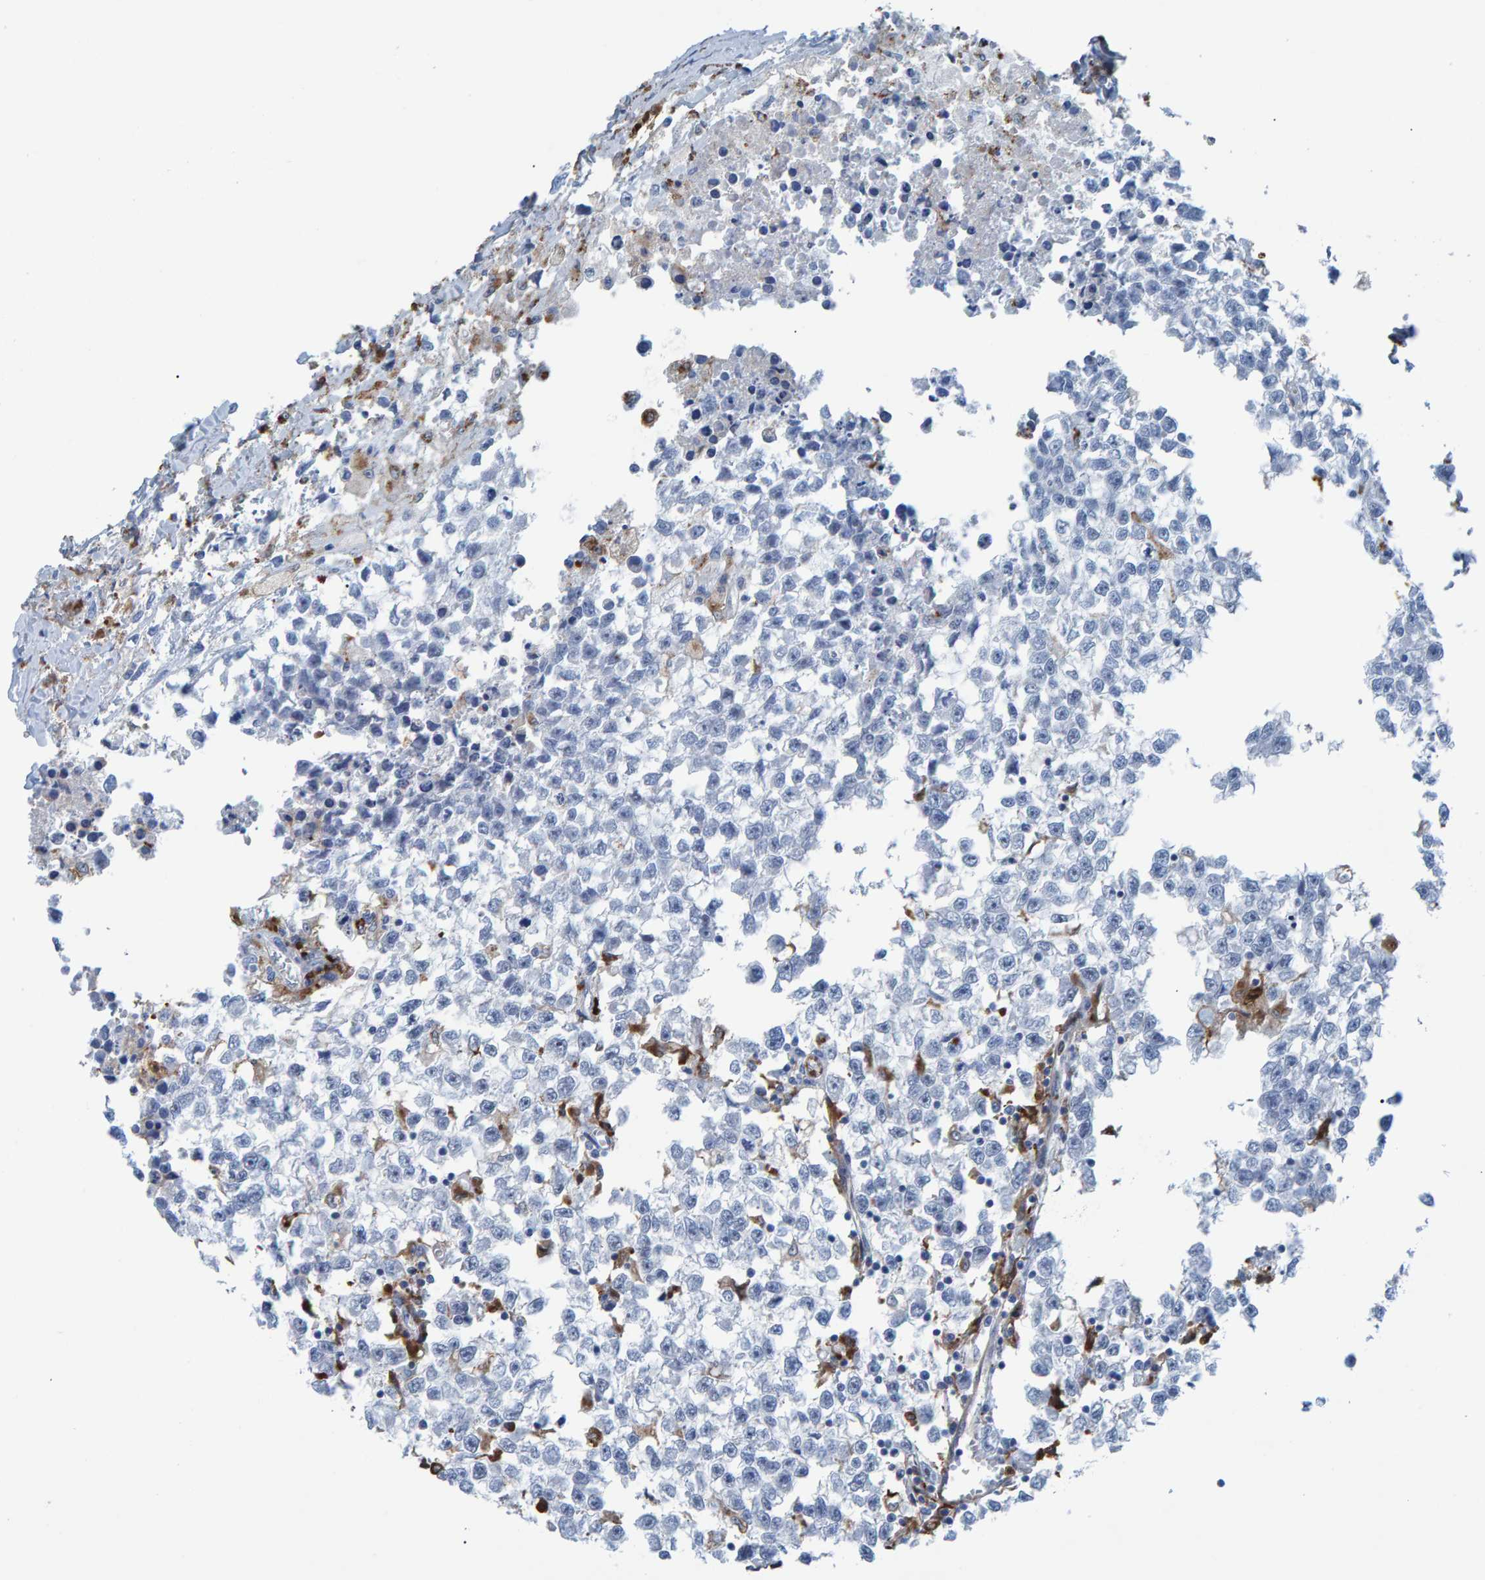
{"staining": {"intensity": "negative", "quantity": "none", "location": "none"}, "tissue": "testis cancer", "cell_type": "Tumor cells", "image_type": "cancer", "snomed": [{"axis": "morphology", "description": "Seminoma, NOS"}, {"axis": "morphology", "description": "Carcinoma, Embryonal, NOS"}, {"axis": "topography", "description": "Testis"}], "caption": "Tumor cells show no significant protein positivity in testis cancer.", "gene": "IDO1", "patient": {"sex": "male", "age": 51}}